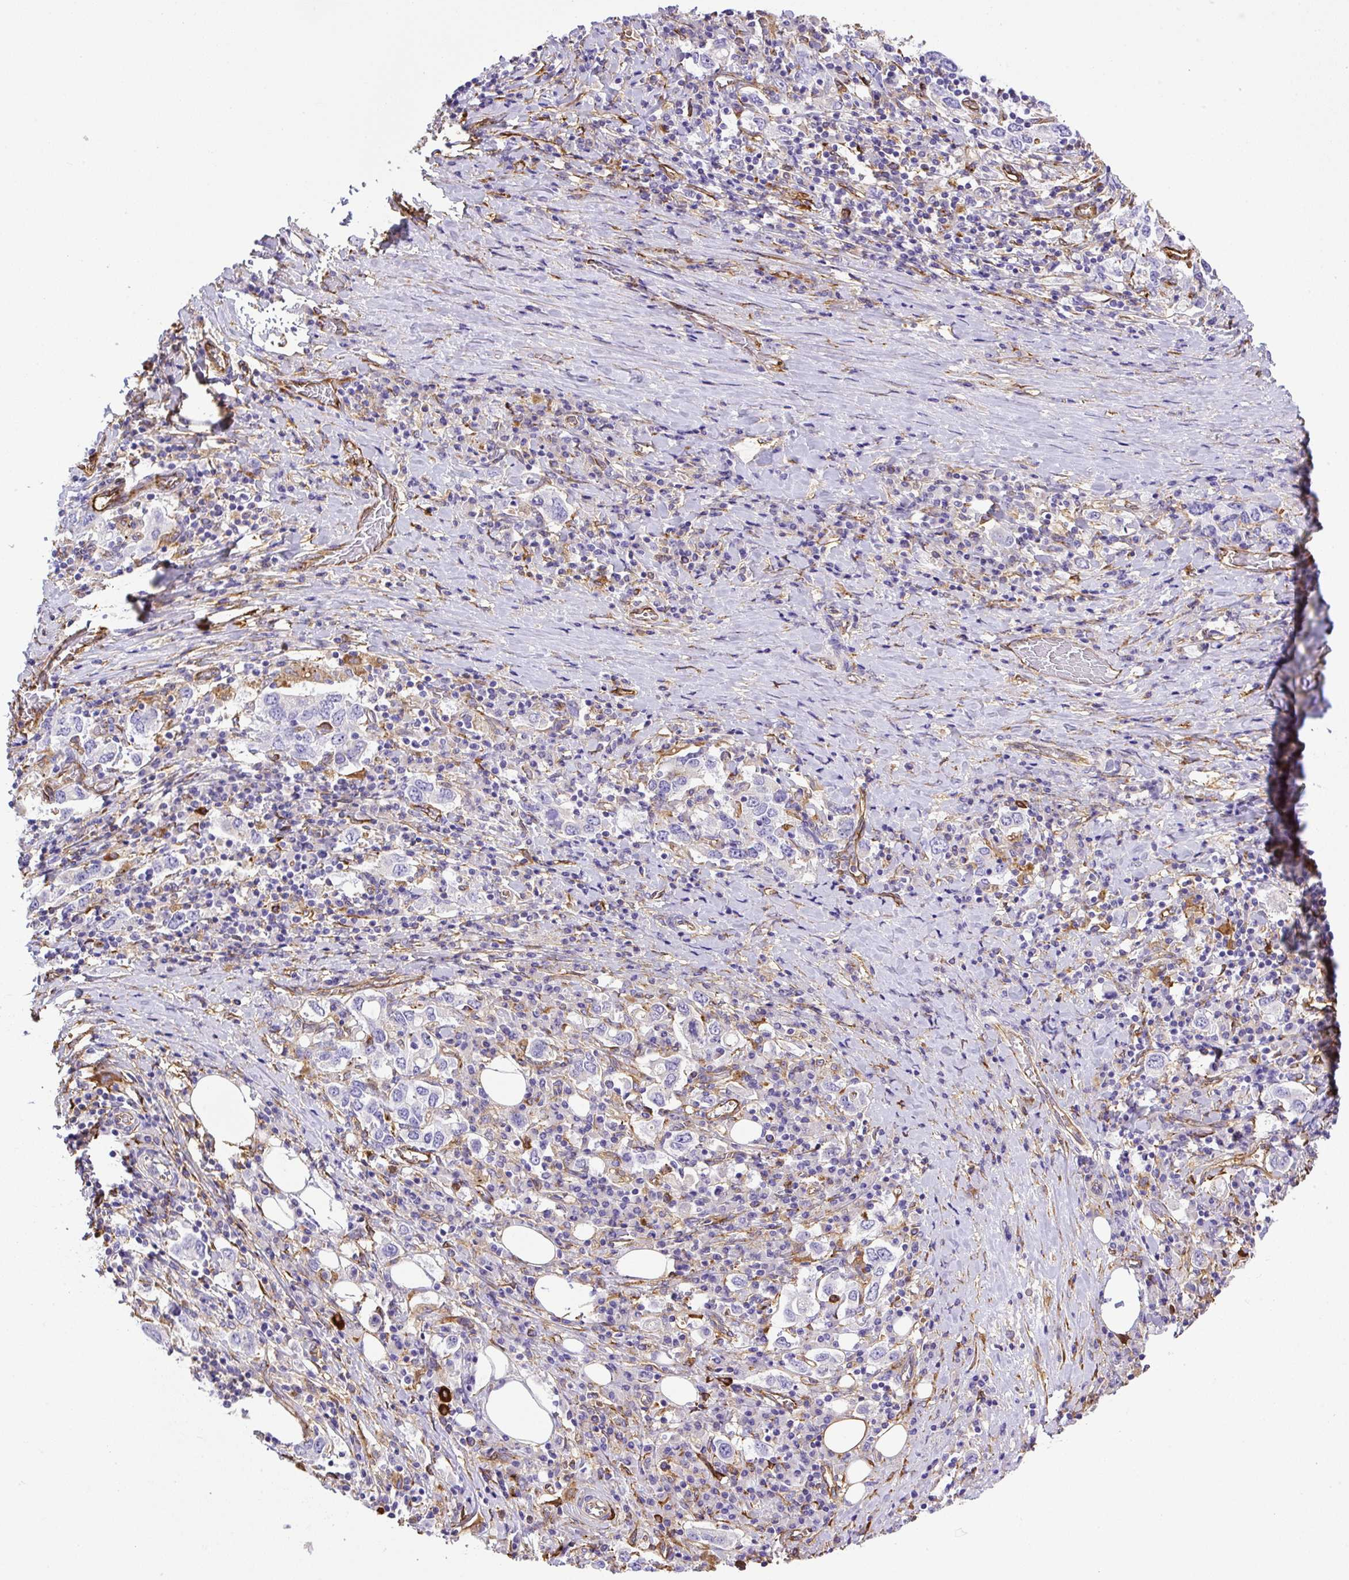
{"staining": {"intensity": "negative", "quantity": "none", "location": "none"}, "tissue": "stomach cancer", "cell_type": "Tumor cells", "image_type": "cancer", "snomed": [{"axis": "morphology", "description": "Adenocarcinoma, NOS"}, {"axis": "topography", "description": "Stomach, upper"}, {"axis": "topography", "description": "Stomach"}], "caption": "Immunohistochemistry (IHC) micrograph of neoplastic tissue: human stomach adenocarcinoma stained with DAB (3,3'-diaminobenzidine) displays no significant protein staining in tumor cells.", "gene": "MAGEB5", "patient": {"sex": "male", "age": 62}}